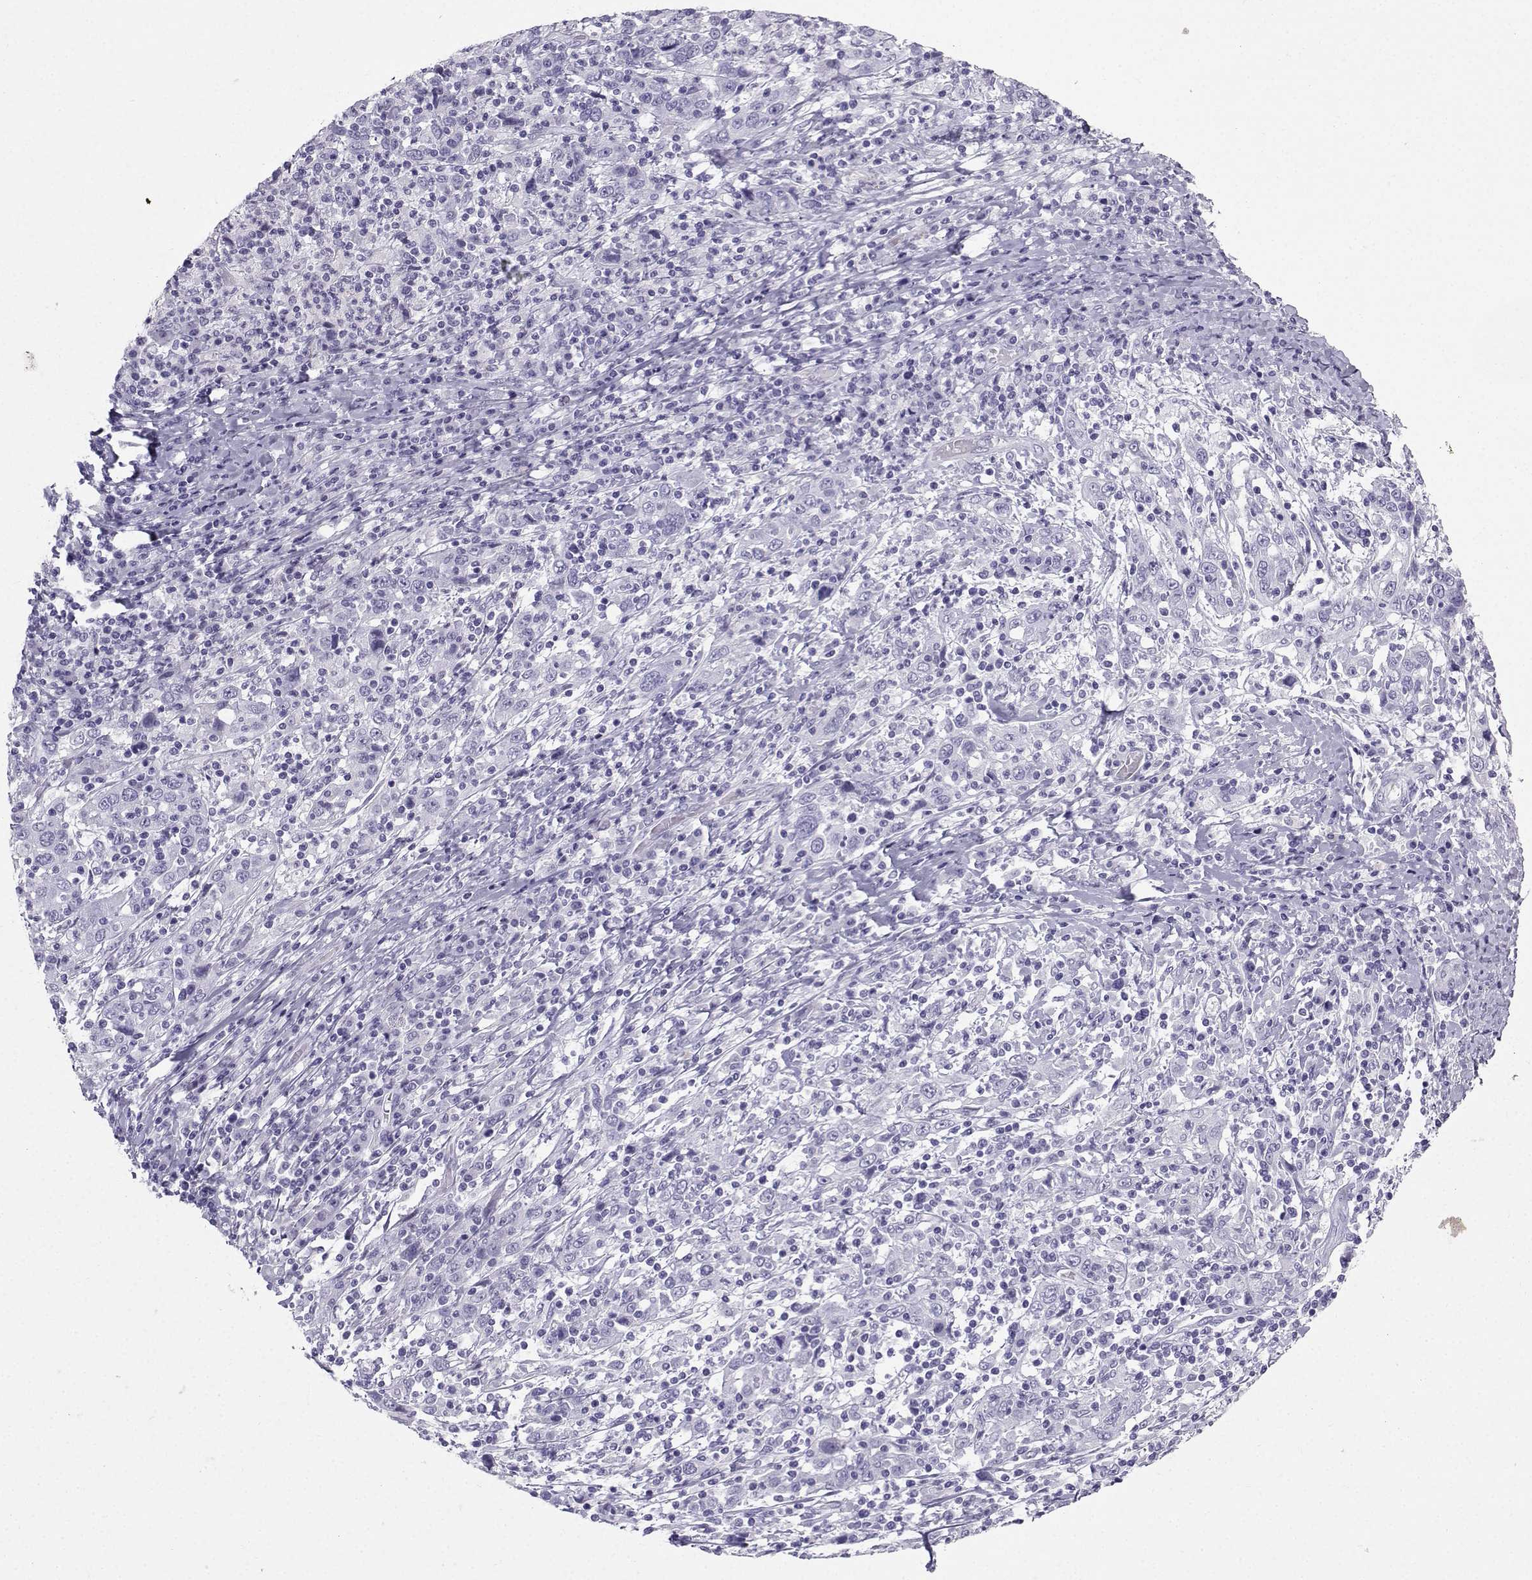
{"staining": {"intensity": "negative", "quantity": "none", "location": "none"}, "tissue": "cervical cancer", "cell_type": "Tumor cells", "image_type": "cancer", "snomed": [{"axis": "morphology", "description": "Squamous cell carcinoma, NOS"}, {"axis": "topography", "description": "Cervix"}], "caption": "High power microscopy image of an immunohistochemistry (IHC) micrograph of cervical cancer, revealing no significant positivity in tumor cells.", "gene": "IQCD", "patient": {"sex": "female", "age": 46}}